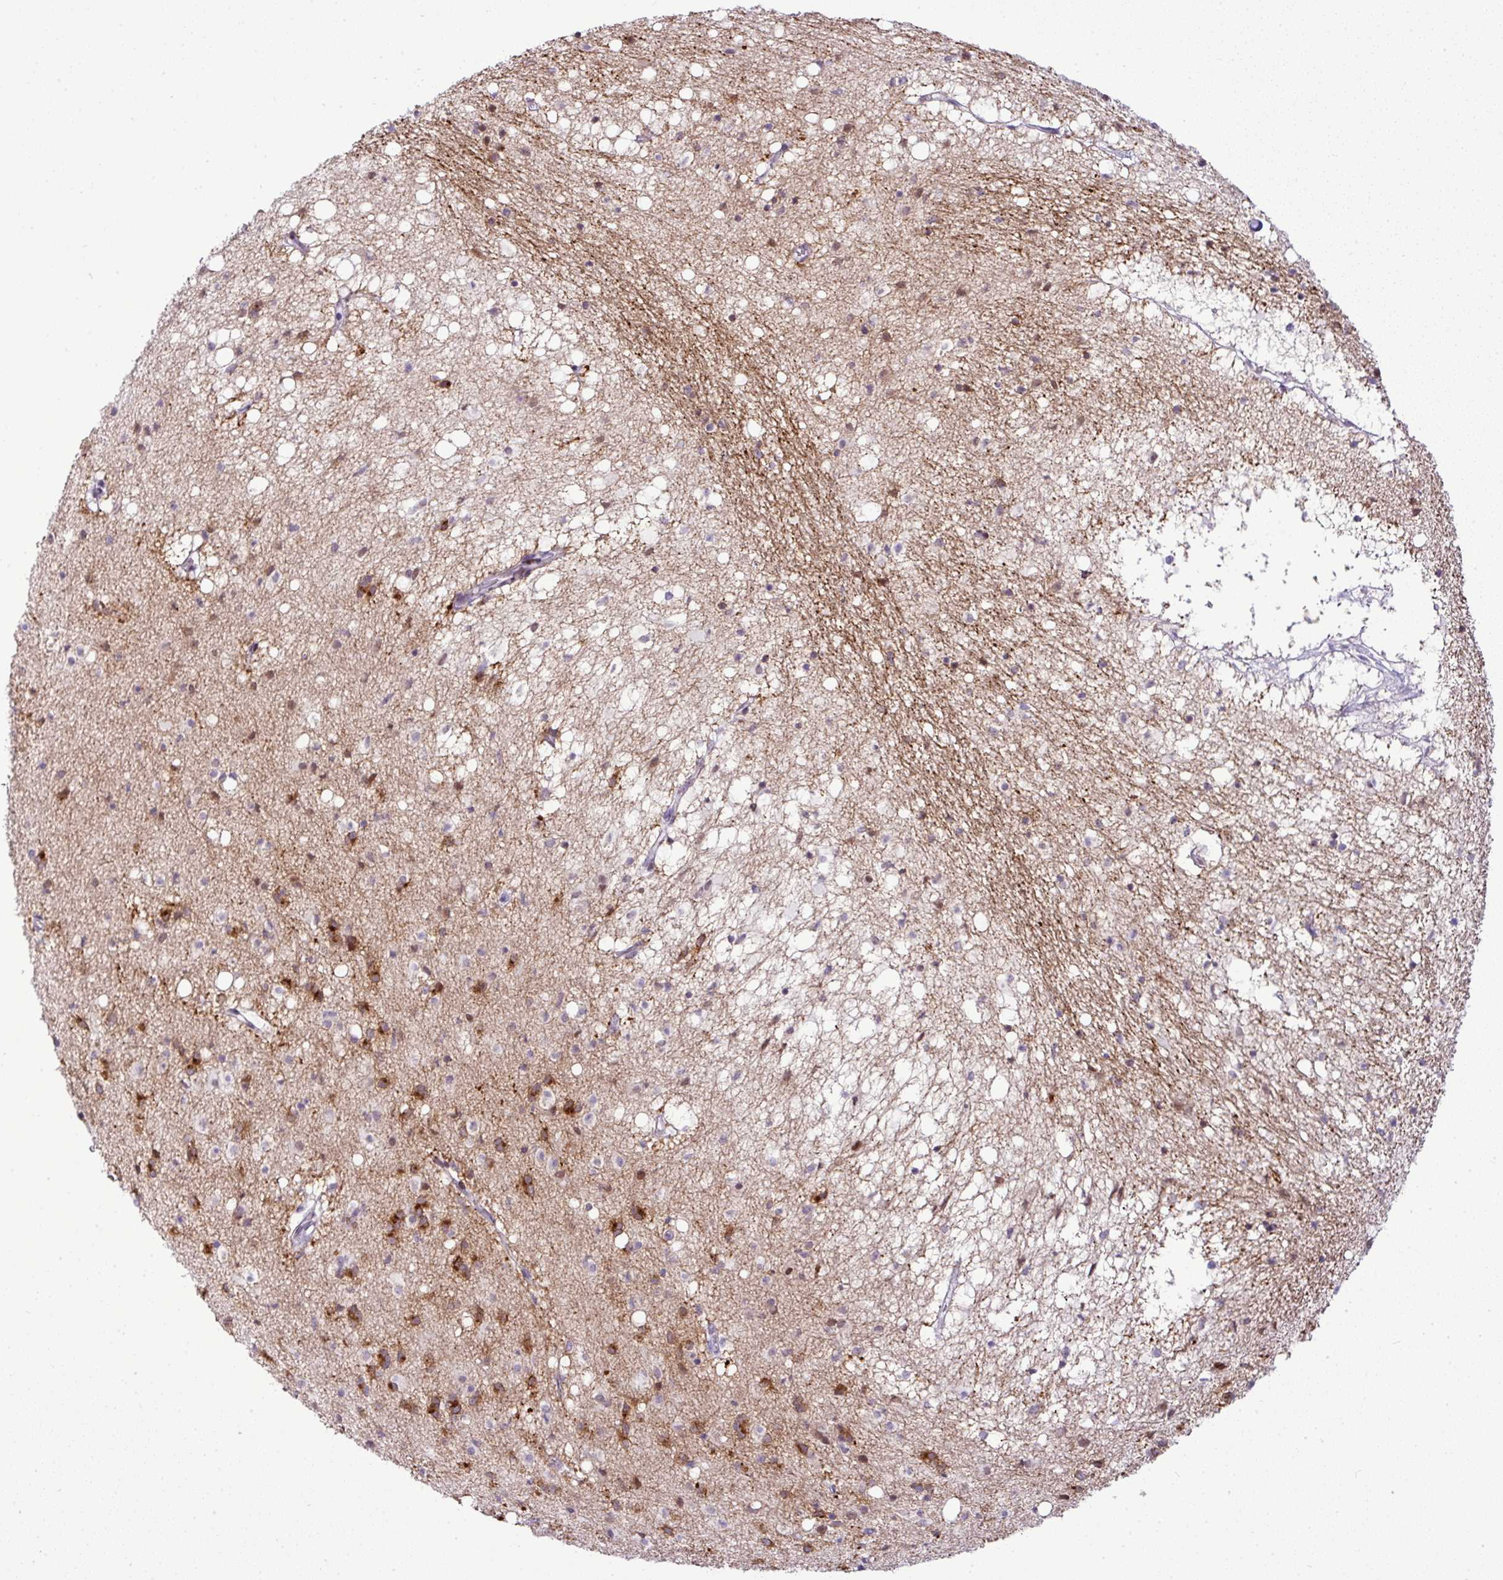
{"staining": {"intensity": "strong", "quantity": "<25%", "location": "cytoplasmic/membranous"}, "tissue": "caudate", "cell_type": "Glial cells", "image_type": "normal", "snomed": [{"axis": "morphology", "description": "Normal tissue, NOS"}, {"axis": "topography", "description": "Lateral ventricle wall"}], "caption": "A medium amount of strong cytoplasmic/membranous positivity is identified in approximately <25% of glial cells in benign caudate.", "gene": "CMTM5", "patient": {"sex": "male", "age": 58}}